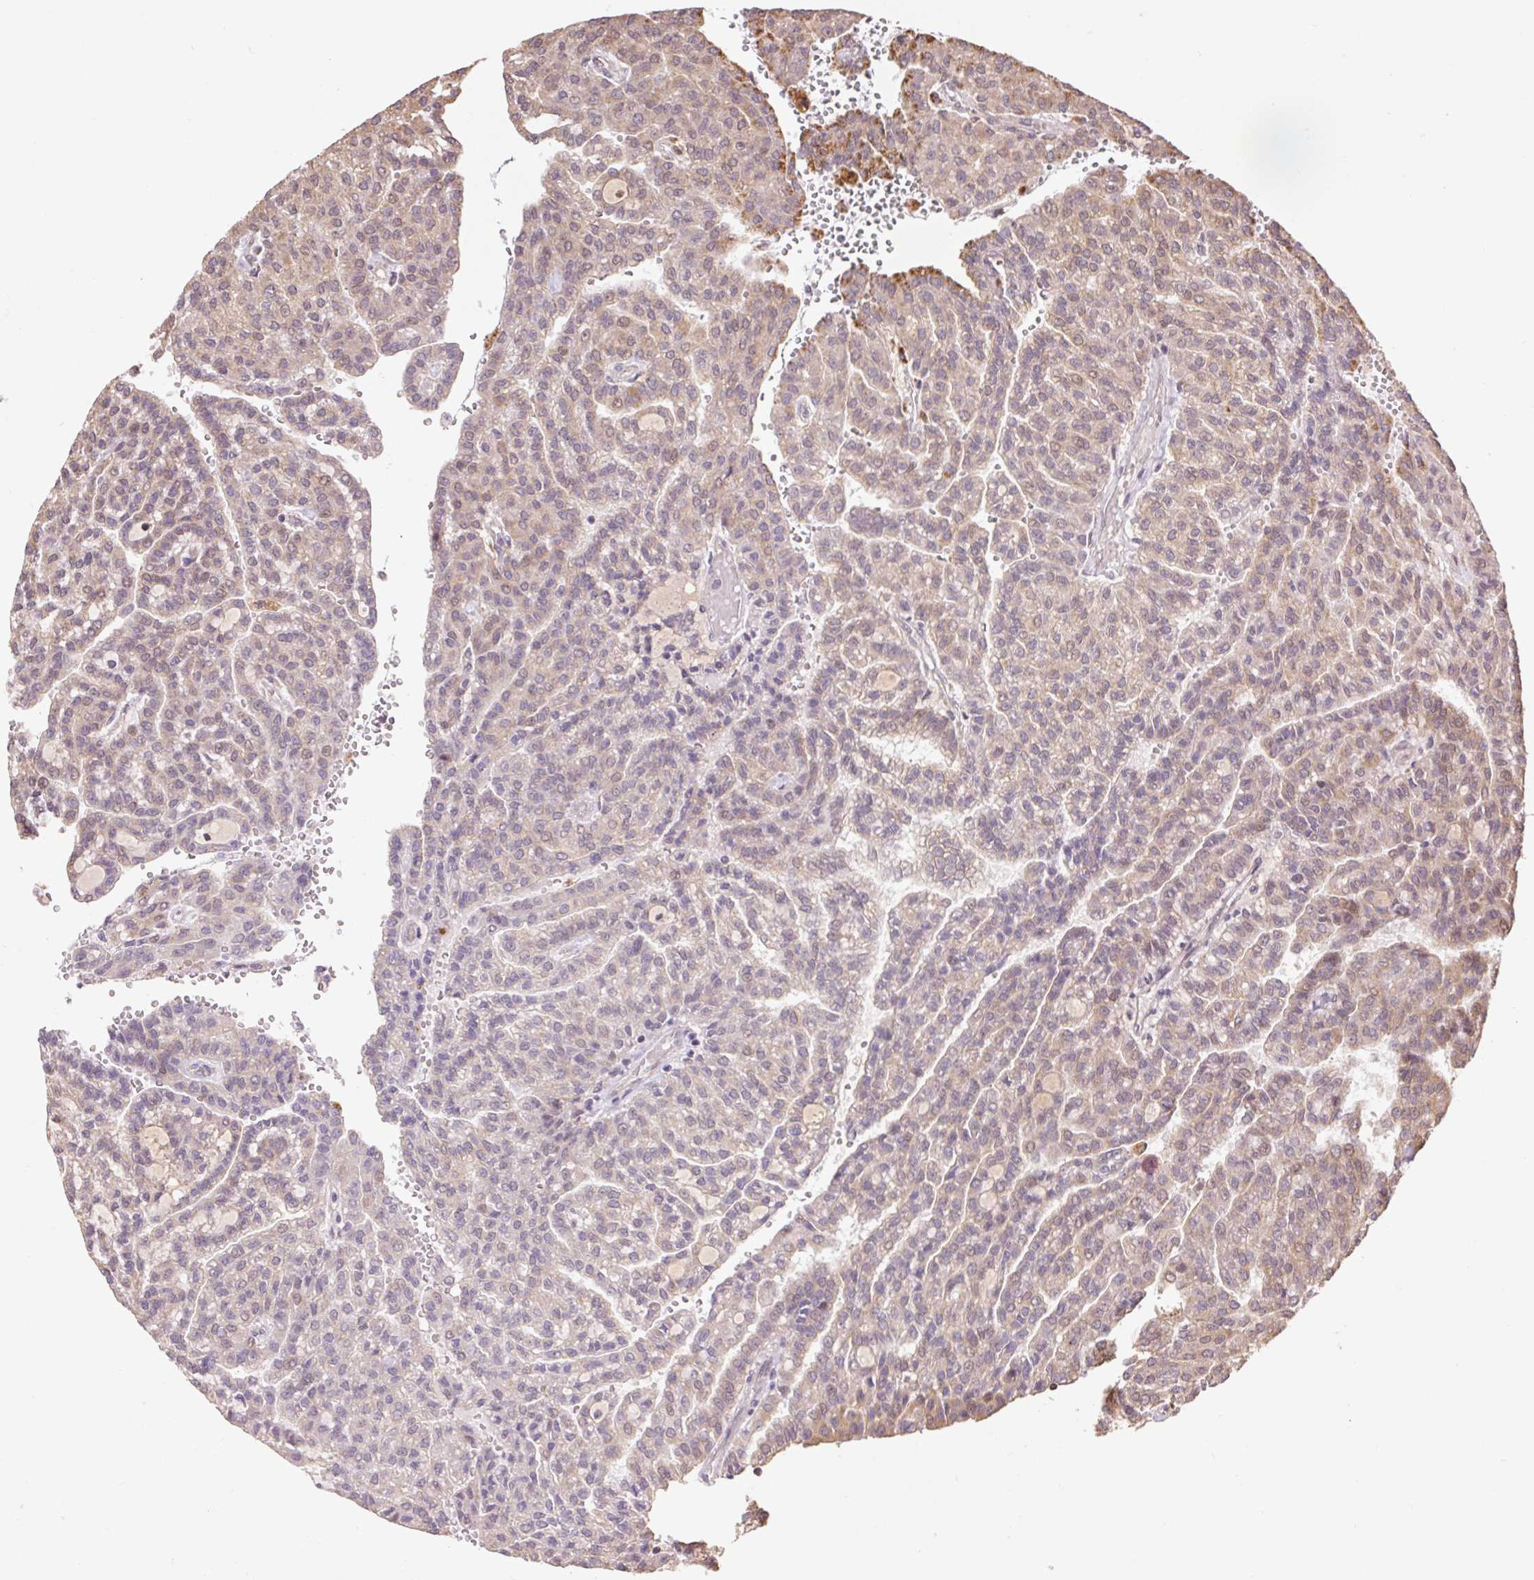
{"staining": {"intensity": "weak", "quantity": ">75%", "location": "cytoplasmic/membranous"}, "tissue": "renal cancer", "cell_type": "Tumor cells", "image_type": "cancer", "snomed": [{"axis": "morphology", "description": "Adenocarcinoma, NOS"}, {"axis": "topography", "description": "Kidney"}], "caption": "The histopathology image shows a brown stain indicating the presence of a protein in the cytoplasmic/membranous of tumor cells in renal cancer (adenocarcinoma). Nuclei are stained in blue.", "gene": "PDHA1", "patient": {"sex": "male", "age": 63}}